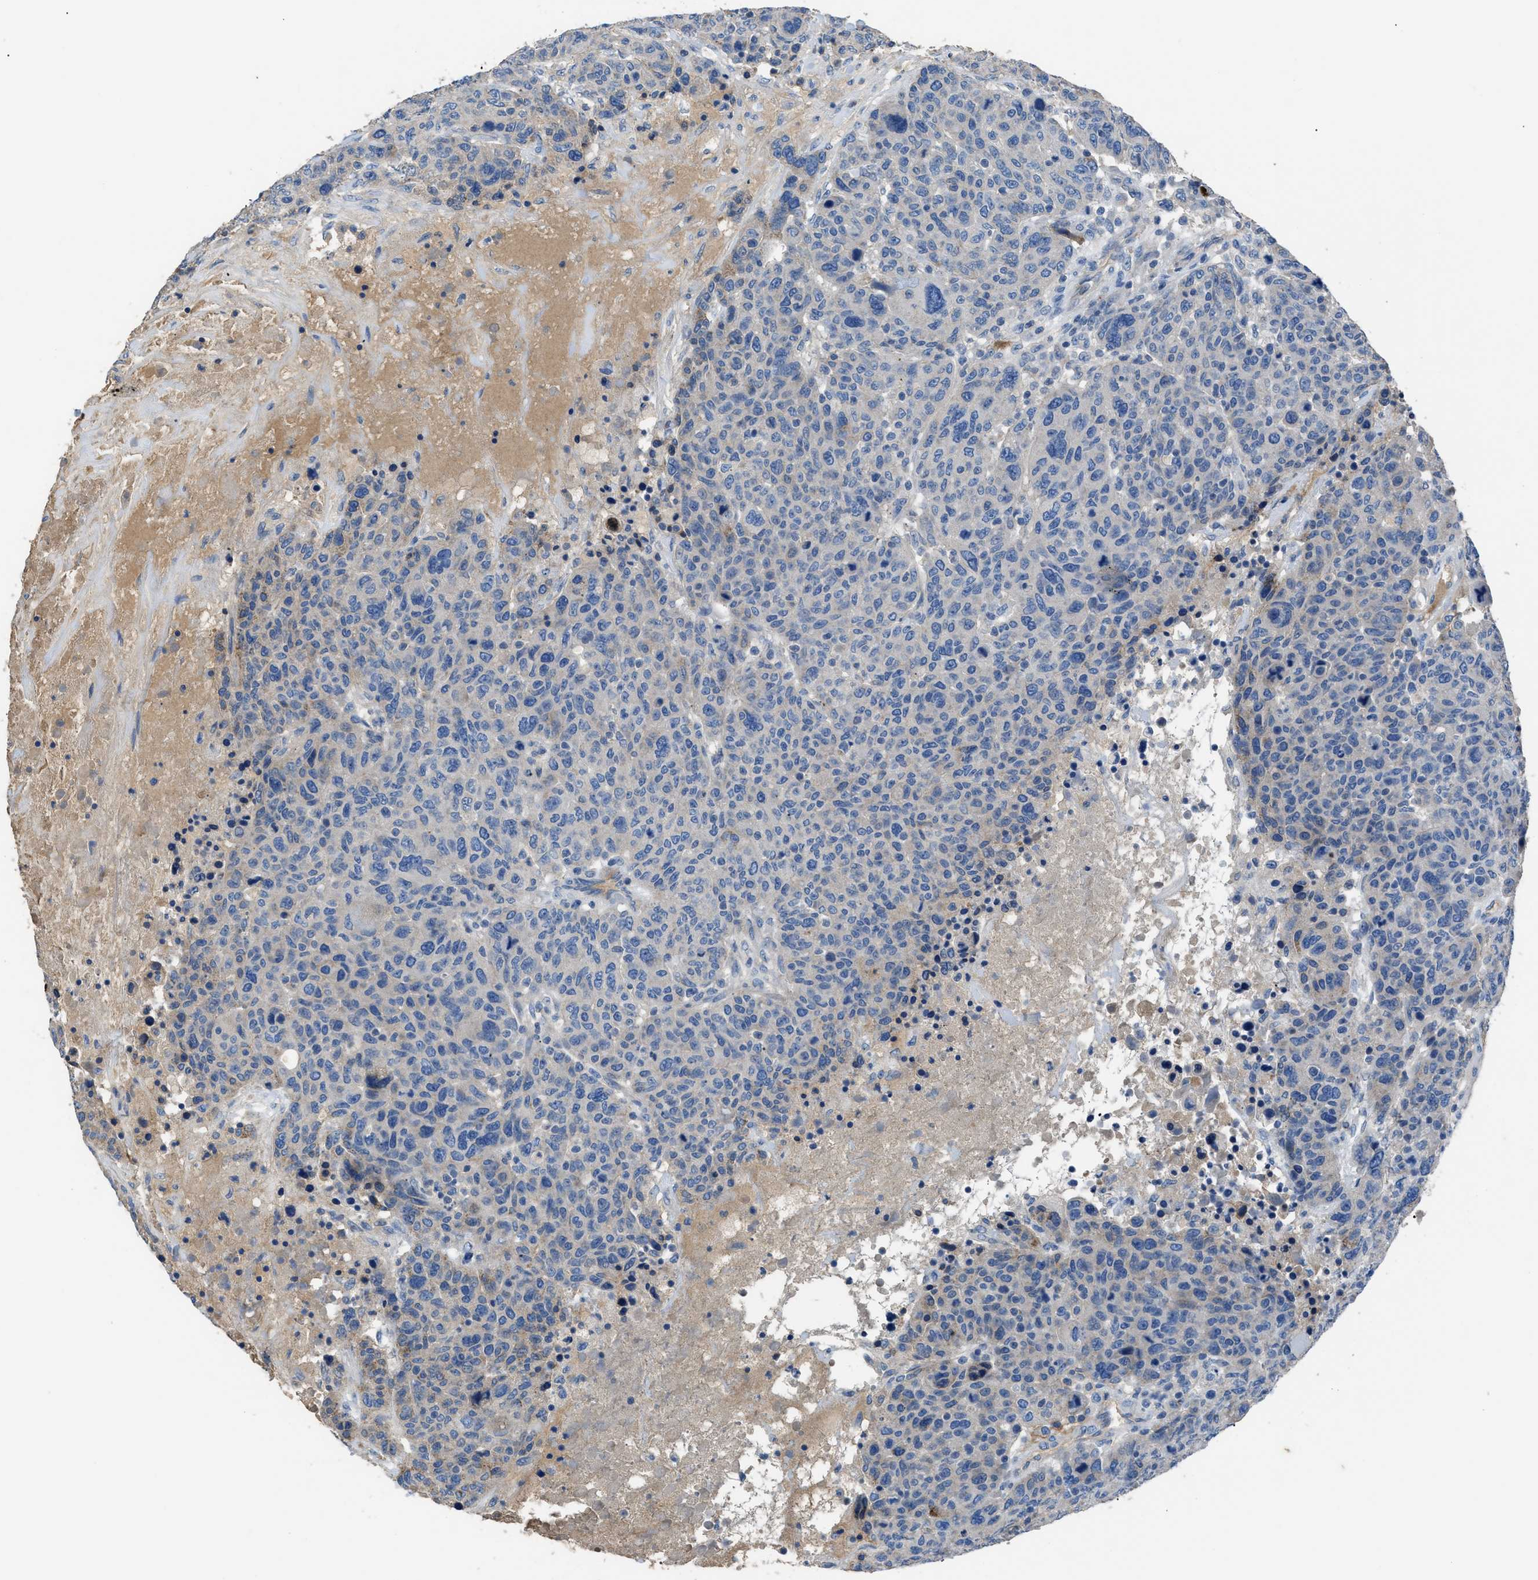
{"staining": {"intensity": "negative", "quantity": "none", "location": "none"}, "tissue": "breast cancer", "cell_type": "Tumor cells", "image_type": "cancer", "snomed": [{"axis": "morphology", "description": "Duct carcinoma"}, {"axis": "topography", "description": "Breast"}], "caption": "High power microscopy histopathology image of an immunohistochemistry (IHC) photomicrograph of intraductal carcinoma (breast), revealing no significant staining in tumor cells.", "gene": "SGCZ", "patient": {"sex": "female", "age": 37}}